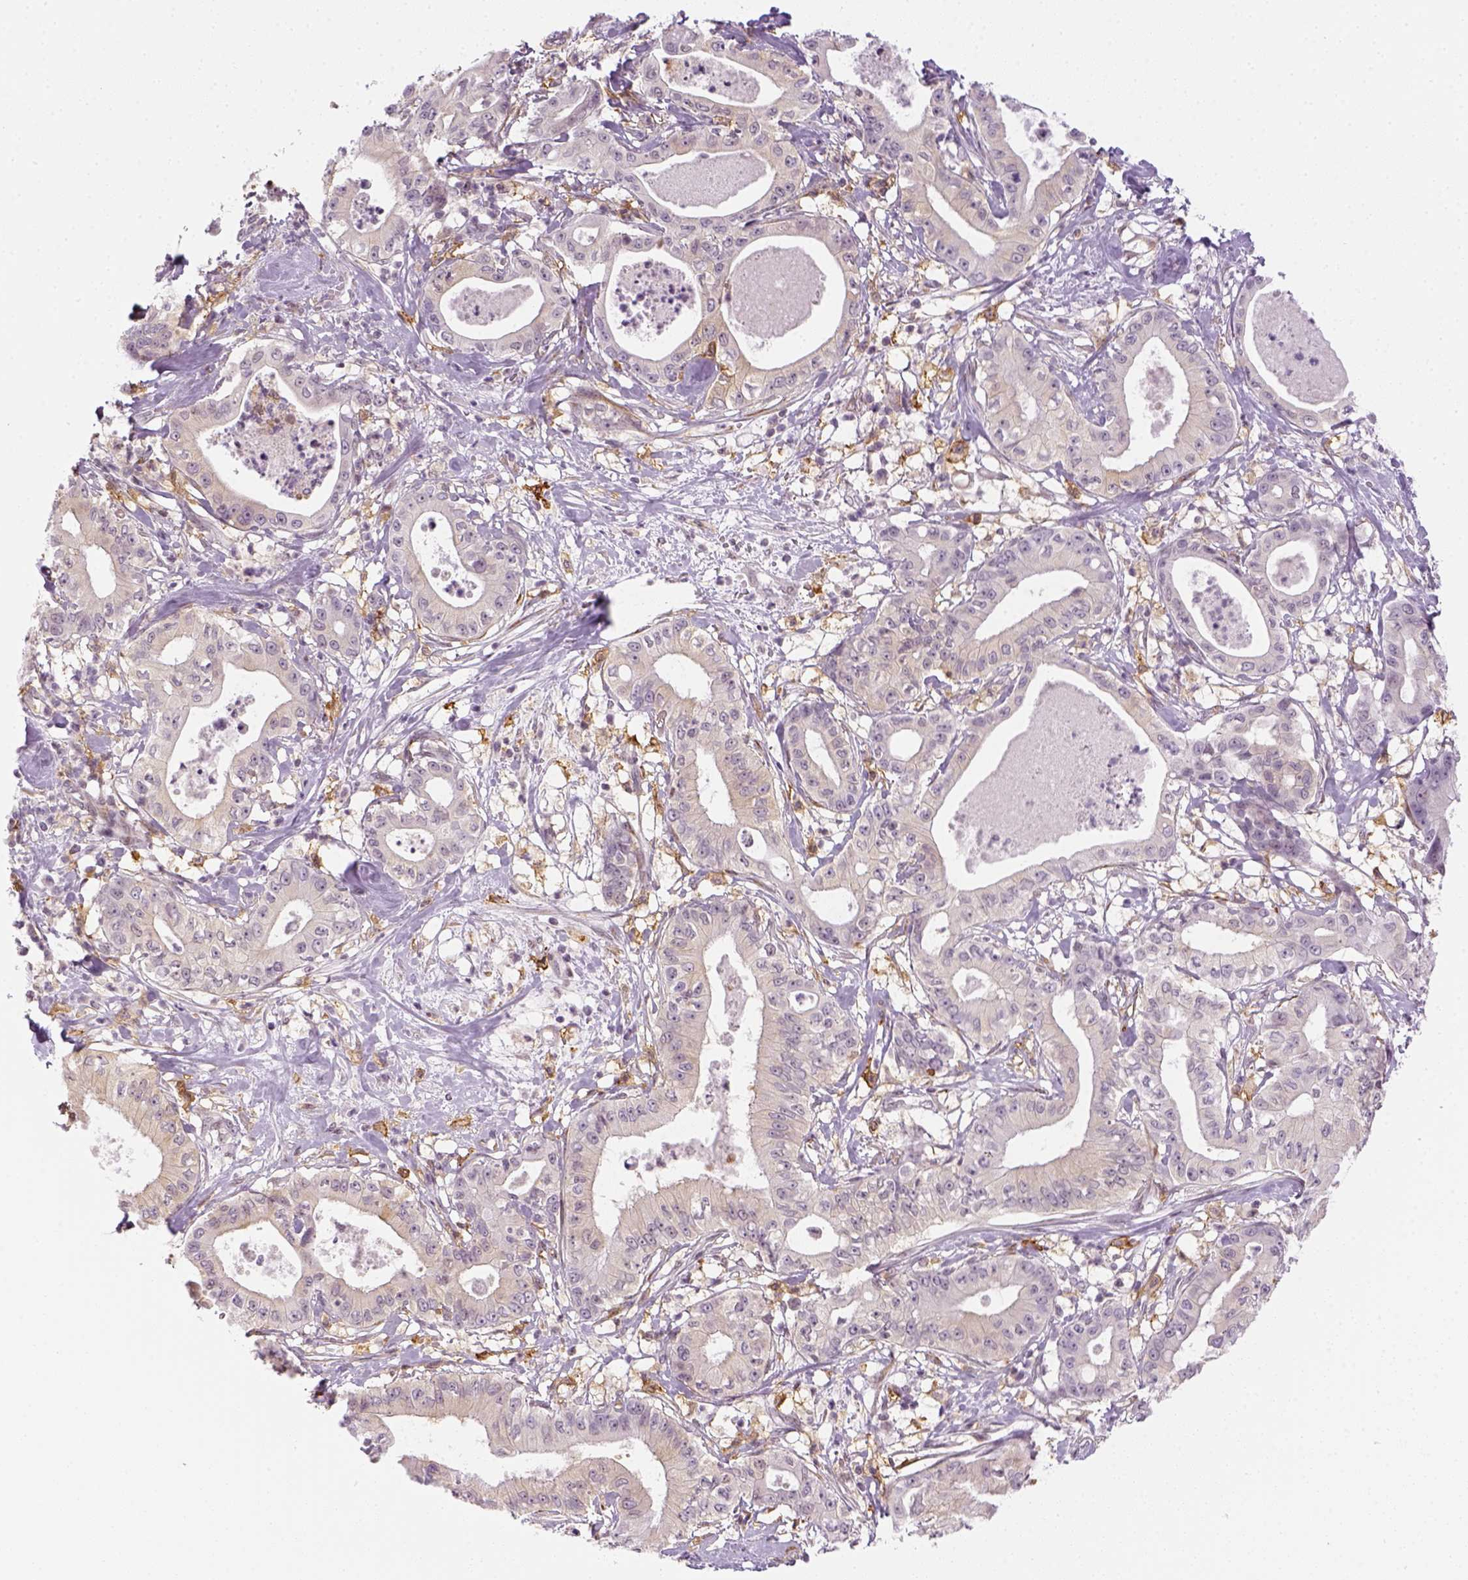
{"staining": {"intensity": "negative", "quantity": "none", "location": "none"}, "tissue": "pancreatic cancer", "cell_type": "Tumor cells", "image_type": "cancer", "snomed": [{"axis": "morphology", "description": "Adenocarcinoma, NOS"}, {"axis": "topography", "description": "Pancreas"}], "caption": "Pancreatic adenocarcinoma was stained to show a protein in brown. There is no significant staining in tumor cells.", "gene": "CD14", "patient": {"sex": "male", "age": 71}}